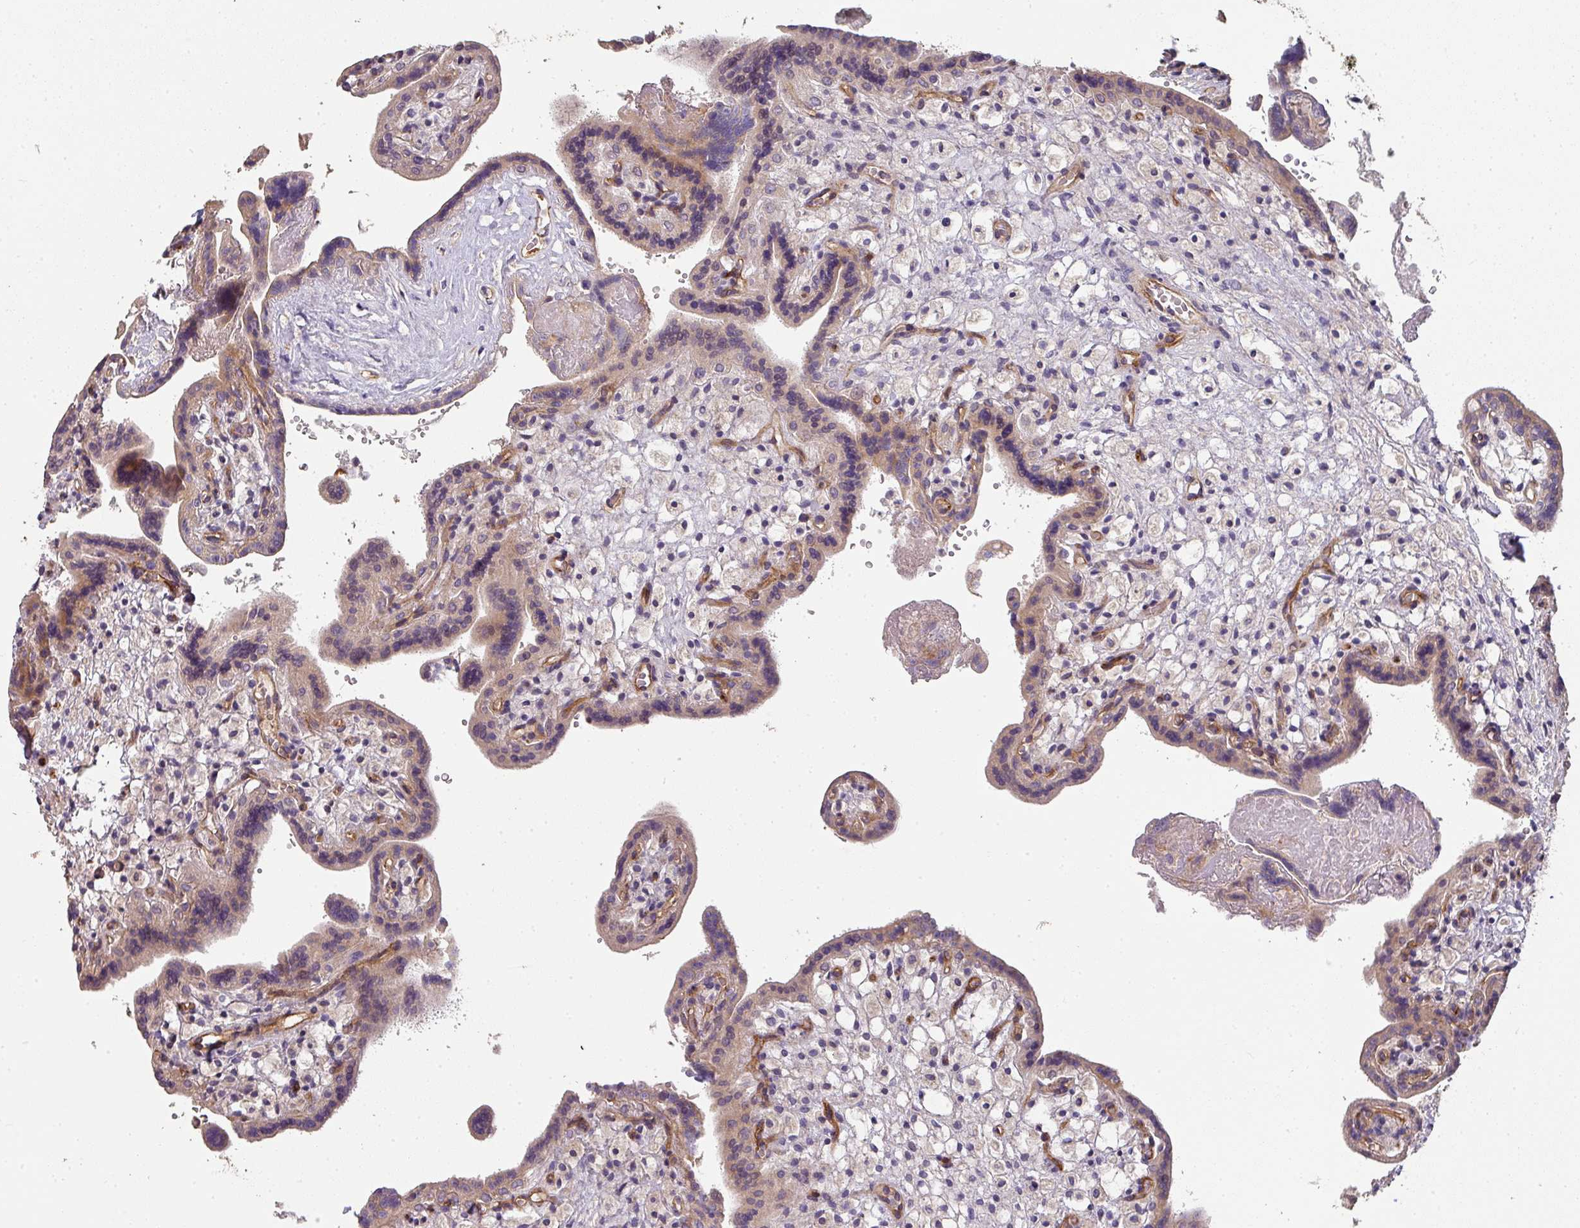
{"staining": {"intensity": "moderate", "quantity": "25%-75%", "location": "cytoplasmic/membranous"}, "tissue": "placenta", "cell_type": "Trophoblastic cells", "image_type": "normal", "snomed": [{"axis": "morphology", "description": "Normal tissue, NOS"}, {"axis": "topography", "description": "Placenta"}], "caption": "Placenta was stained to show a protein in brown. There is medium levels of moderate cytoplasmic/membranous positivity in about 25%-75% of trophoblastic cells. Ihc stains the protein of interest in brown and the nuclei are stained blue.", "gene": "PCDH1", "patient": {"sex": "female", "age": 37}}